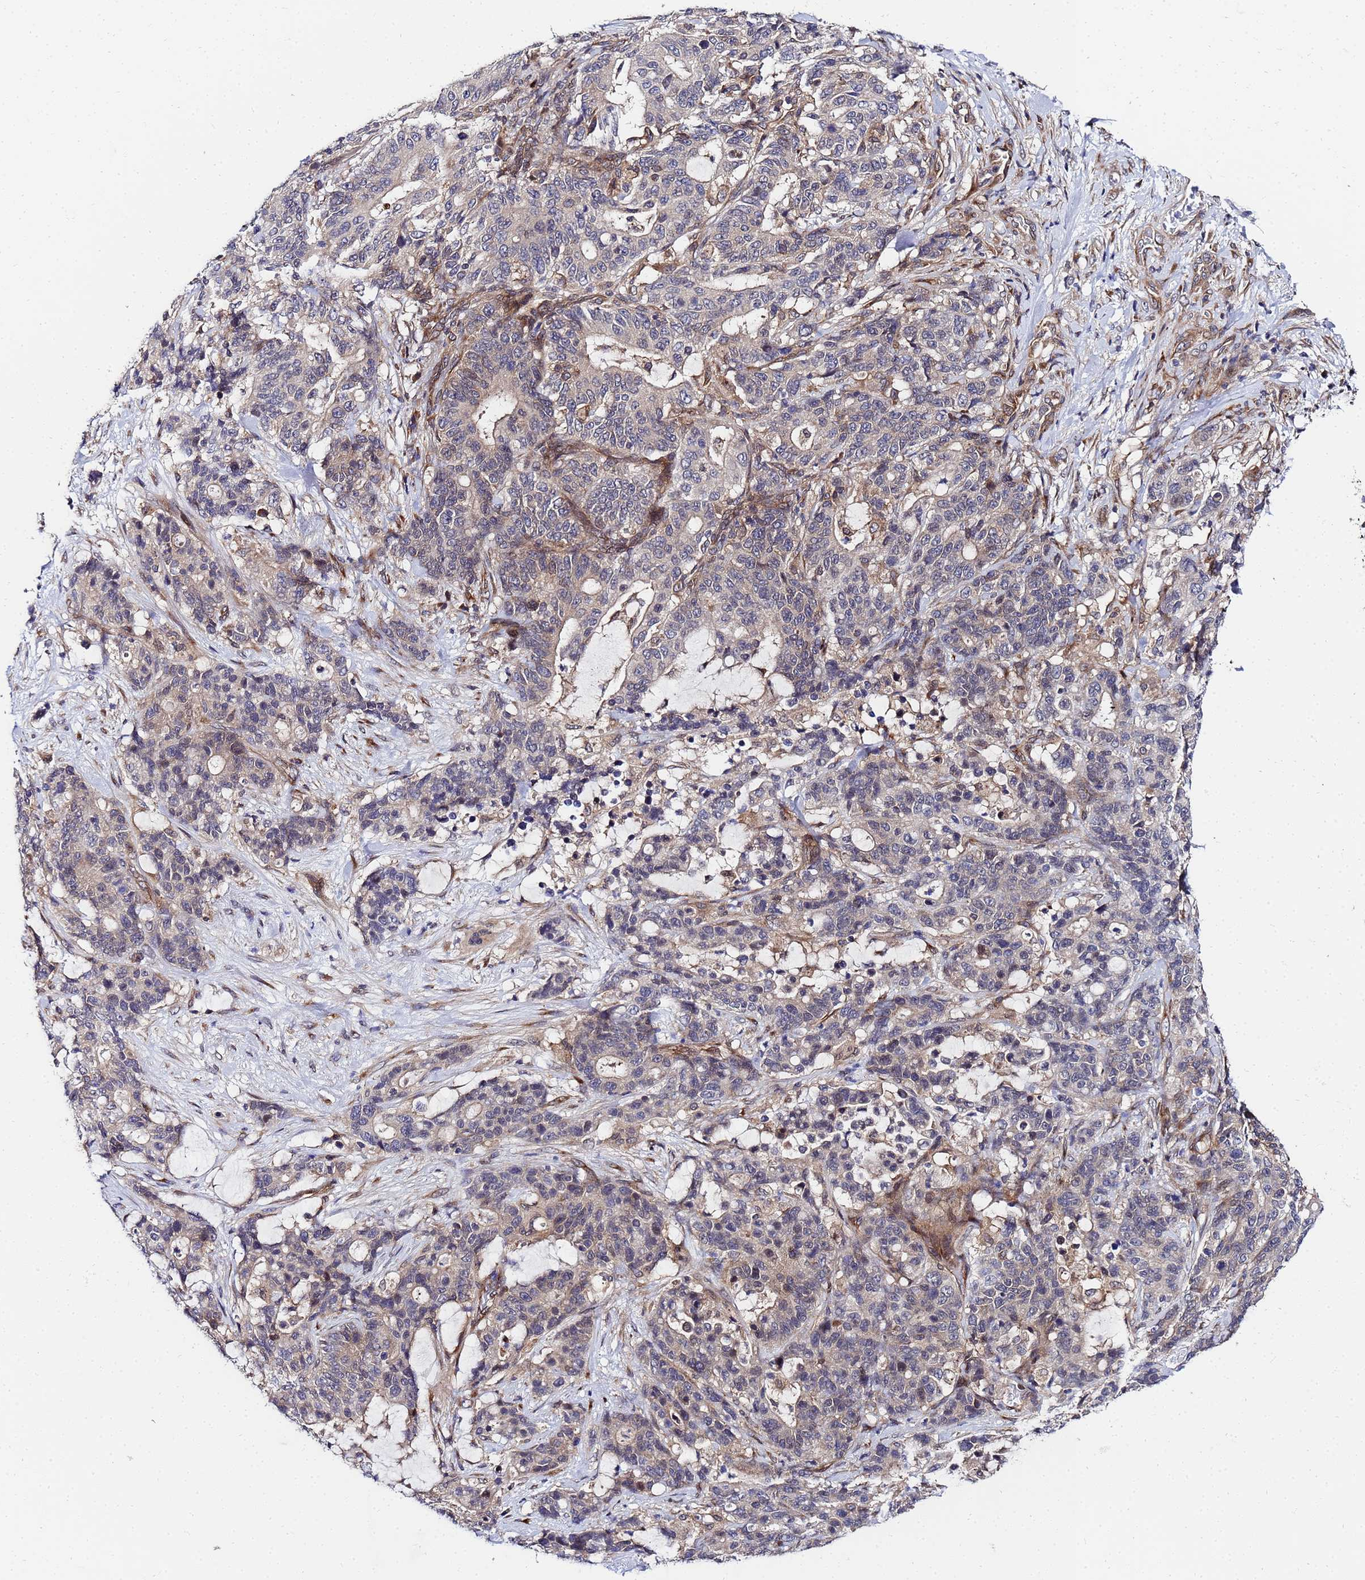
{"staining": {"intensity": "negative", "quantity": "none", "location": "none"}, "tissue": "stomach cancer", "cell_type": "Tumor cells", "image_type": "cancer", "snomed": [{"axis": "morphology", "description": "Normal tissue, NOS"}, {"axis": "morphology", "description": "Adenocarcinoma, NOS"}, {"axis": "topography", "description": "Stomach"}], "caption": "Tumor cells show no significant expression in stomach adenocarcinoma.", "gene": "UNC93B1", "patient": {"sex": "female", "age": 64}}